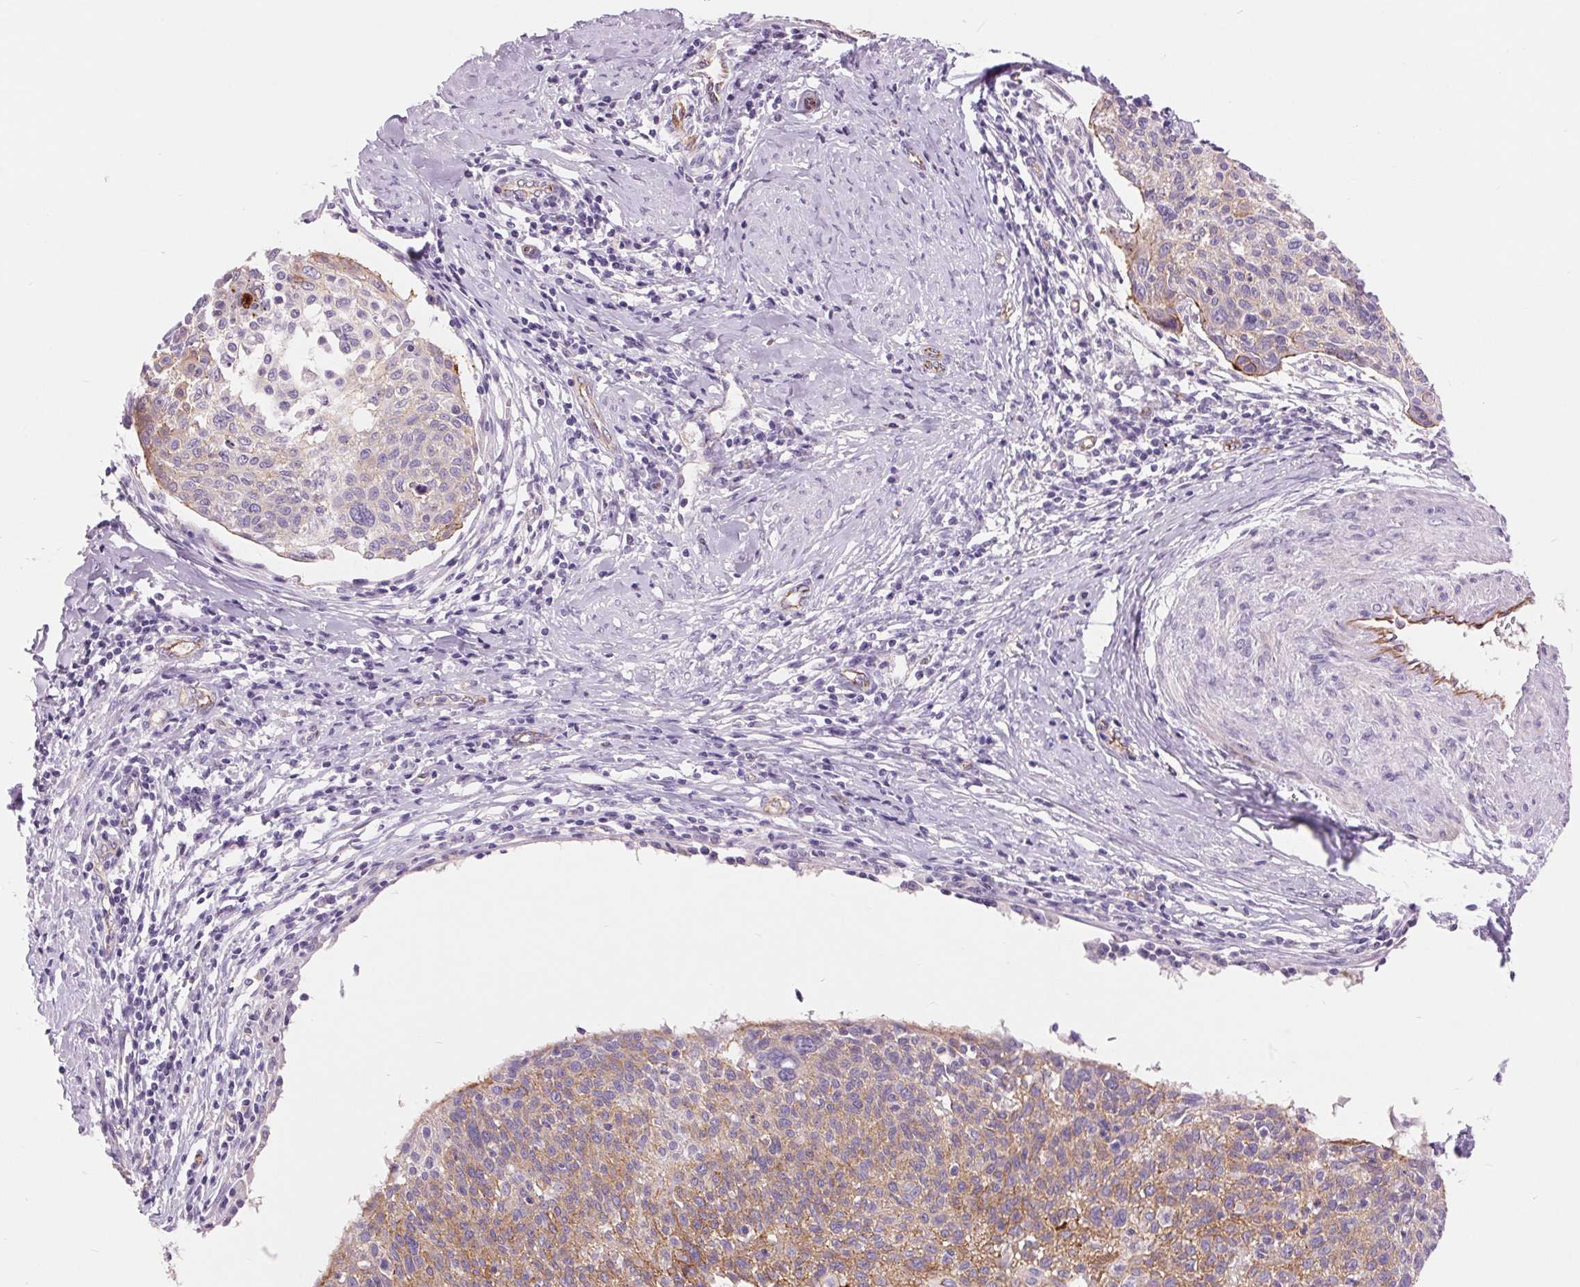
{"staining": {"intensity": "moderate", "quantity": "<25%", "location": "cytoplasmic/membranous"}, "tissue": "cervical cancer", "cell_type": "Tumor cells", "image_type": "cancer", "snomed": [{"axis": "morphology", "description": "Squamous cell carcinoma, NOS"}, {"axis": "topography", "description": "Cervix"}], "caption": "Protein staining reveals moderate cytoplasmic/membranous expression in approximately <25% of tumor cells in cervical cancer (squamous cell carcinoma). Nuclei are stained in blue.", "gene": "DIXDC1", "patient": {"sex": "female", "age": 49}}